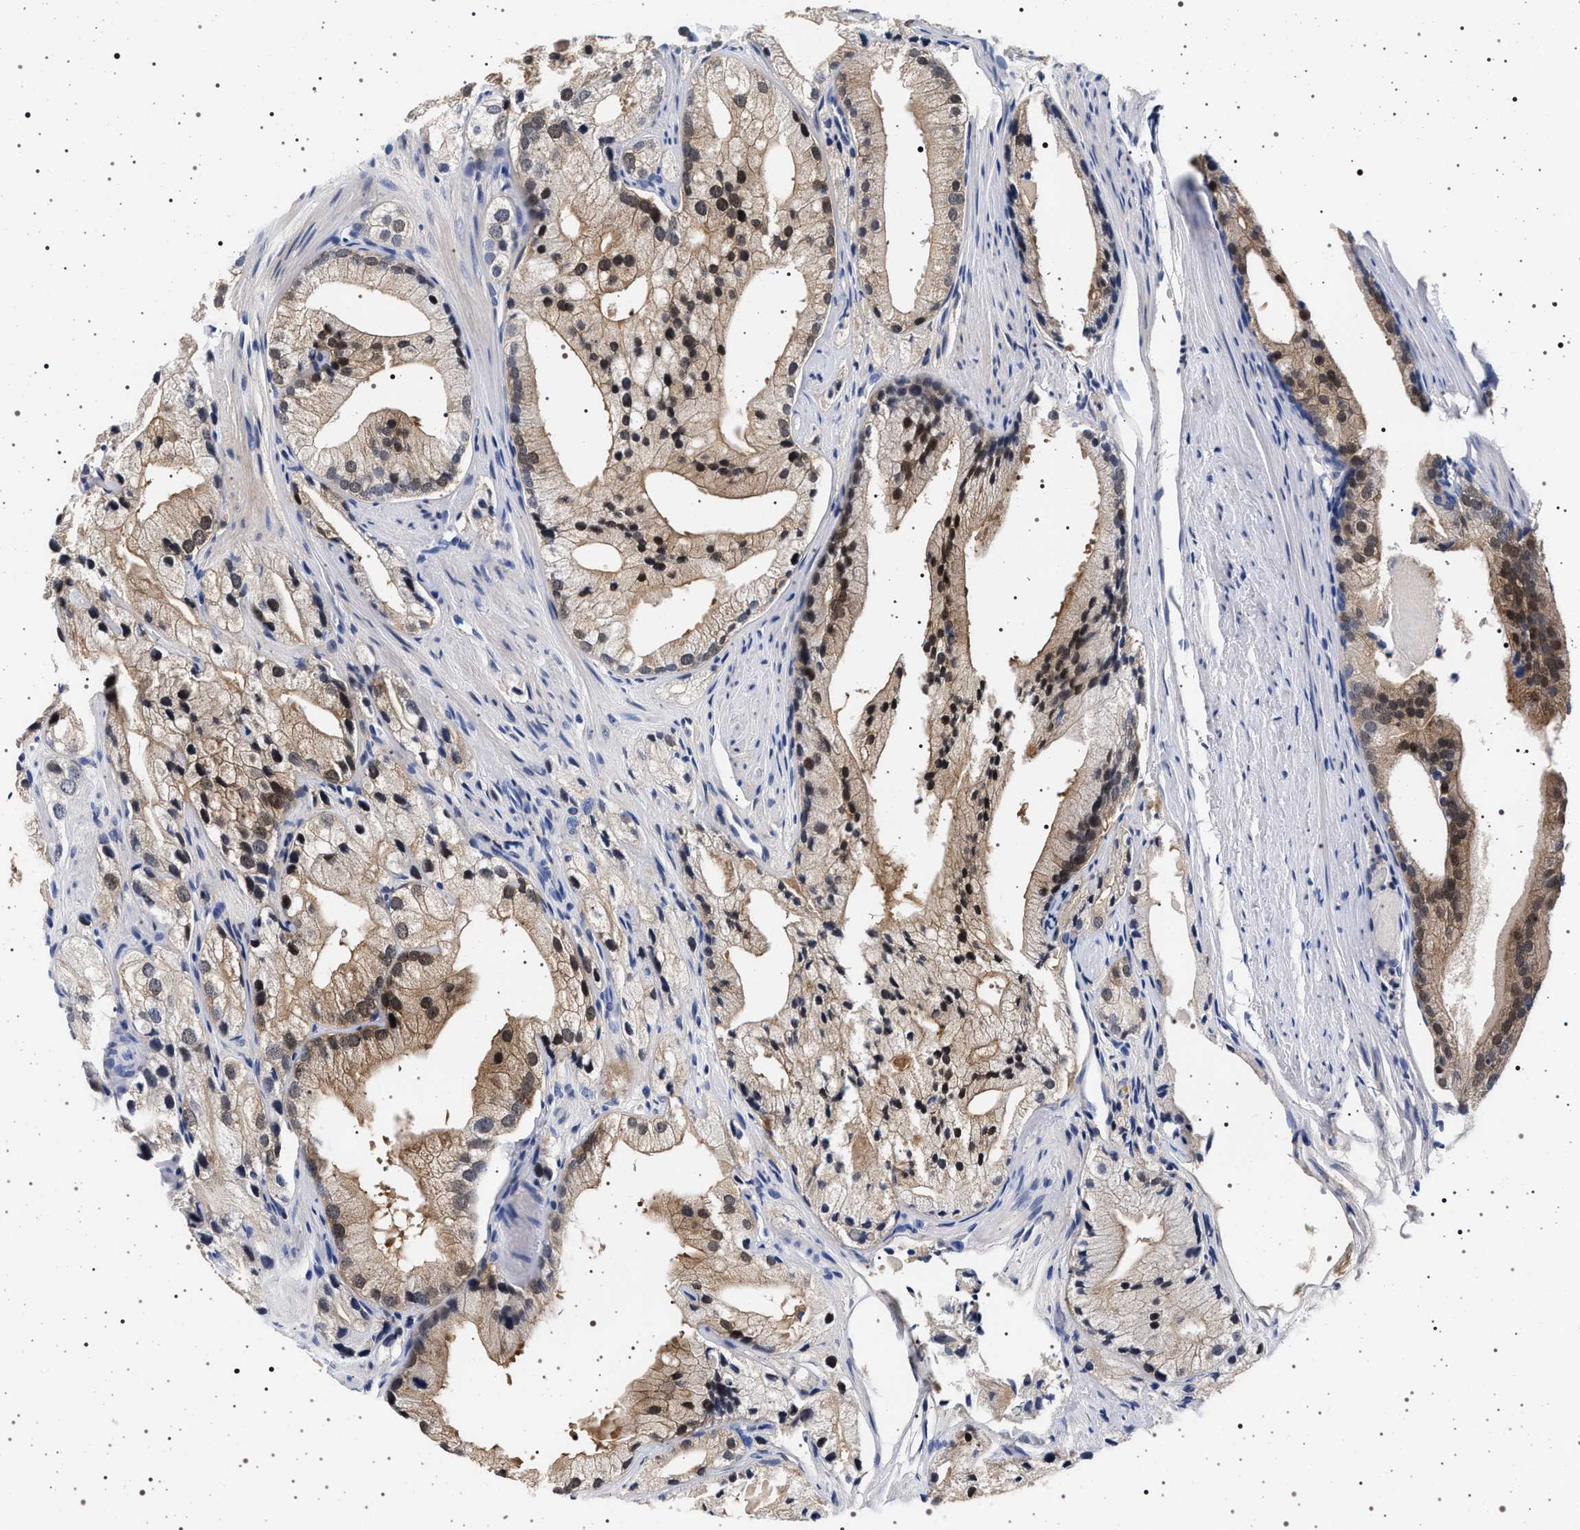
{"staining": {"intensity": "moderate", "quantity": "25%-75%", "location": "cytoplasmic/membranous,nuclear"}, "tissue": "prostate cancer", "cell_type": "Tumor cells", "image_type": "cancer", "snomed": [{"axis": "morphology", "description": "Adenocarcinoma, Low grade"}, {"axis": "topography", "description": "Prostate"}], "caption": "Immunohistochemistry image of neoplastic tissue: prostate adenocarcinoma (low-grade) stained using IHC shows medium levels of moderate protein expression localized specifically in the cytoplasmic/membranous and nuclear of tumor cells, appearing as a cytoplasmic/membranous and nuclear brown color.", "gene": "MAPK10", "patient": {"sex": "male", "age": 69}}